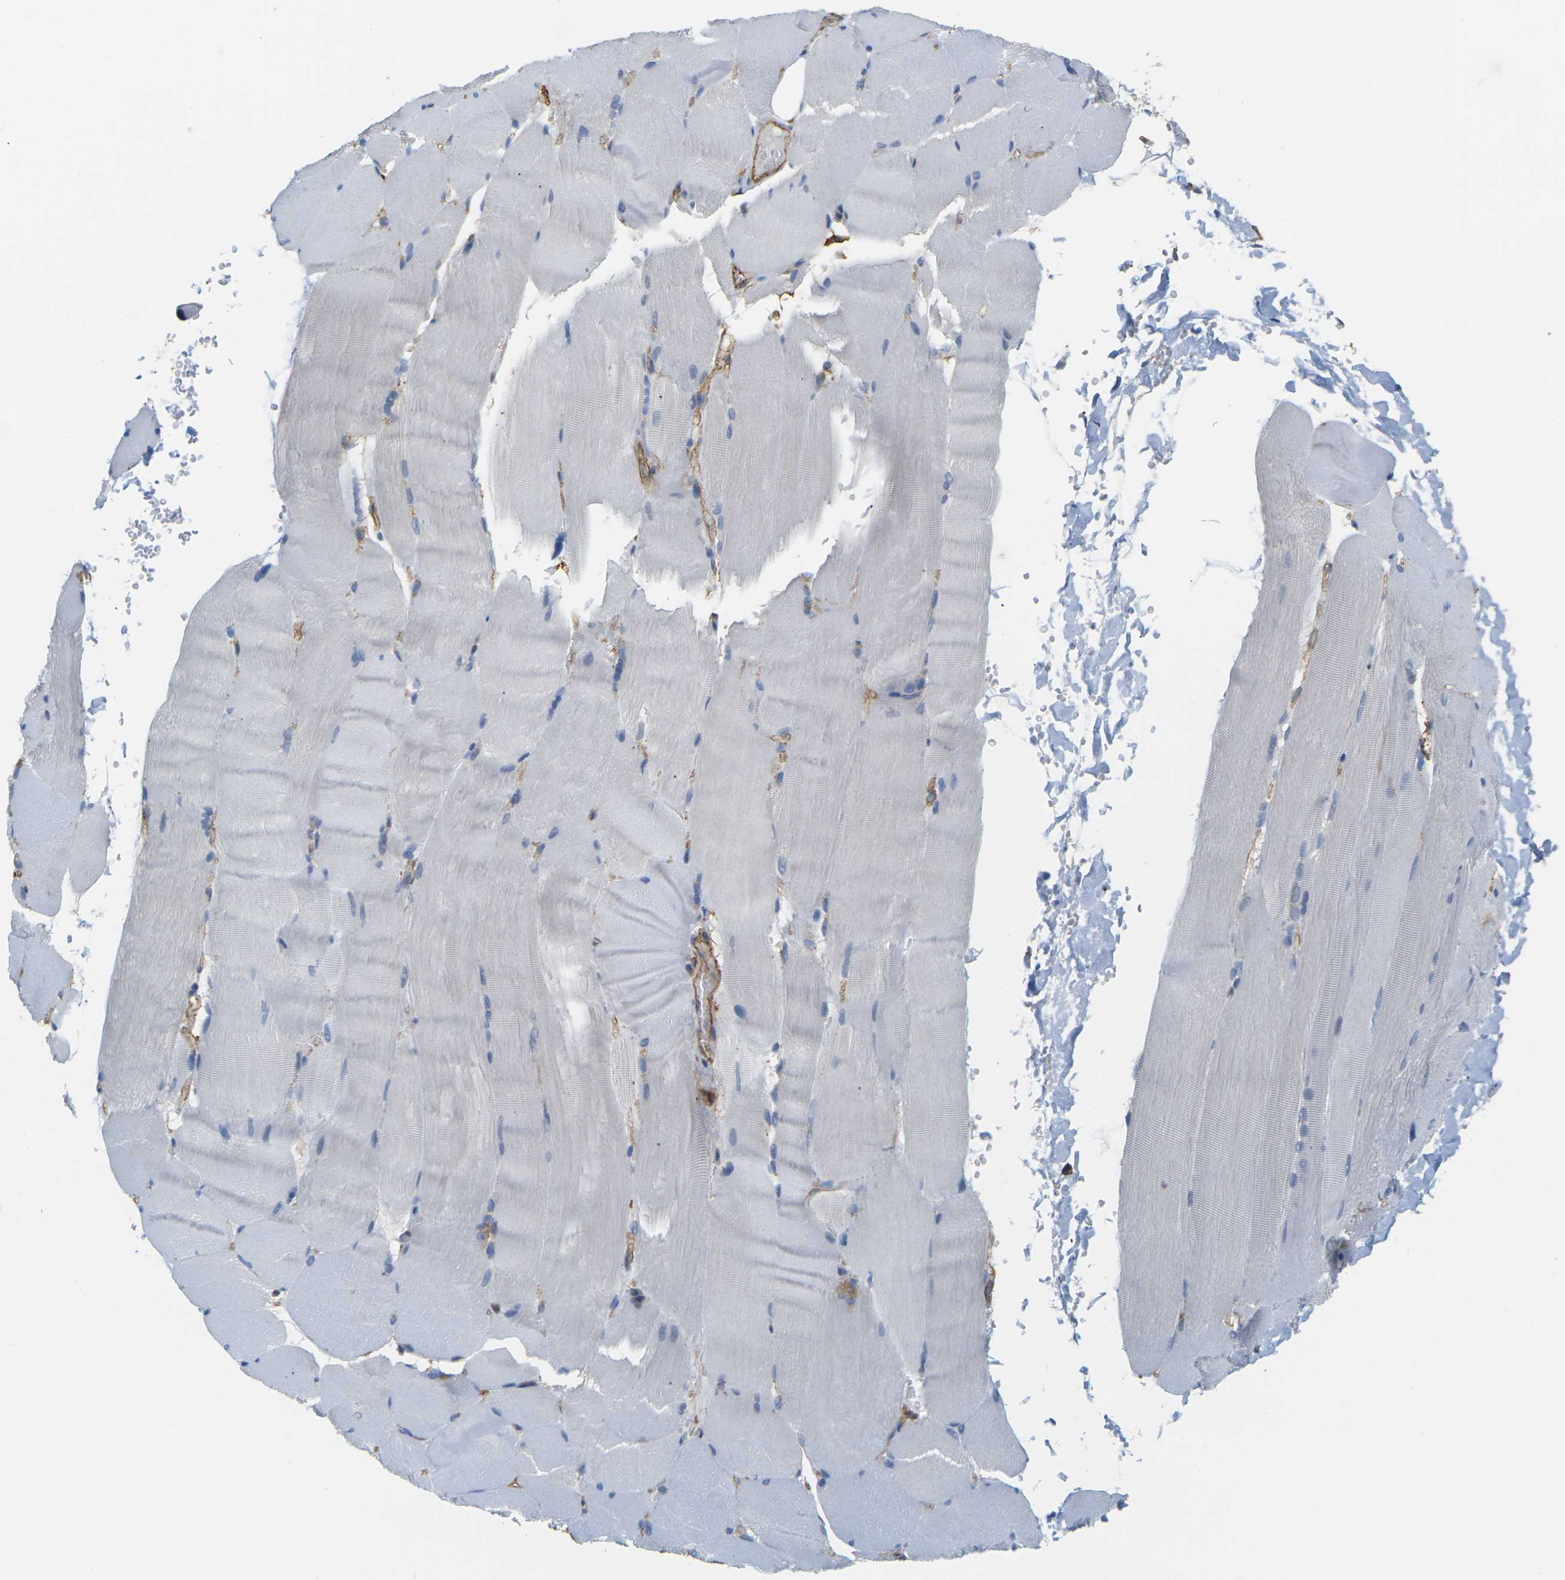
{"staining": {"intensity": "negative", "quantity": "none", "location": "none"}, "tissue": "skeletal muscle", "cell_type": "Myocytes", "image_type": "normal", "snomed": [{"axis": "morphology", "description": "Normal tissue, NOS"}, {"axis": "topography", "description": "Skin"}, {"axis": "topography", "description": "Skeletal muscle"}], "caption": "Histopathology image shows no significant protein staining in myocytes of normal skeletal muscle. (DAB immunohistochemistry, high magnification).", "gene": "IQGAP1", "patient": {"sex": "male", "age": 83}}